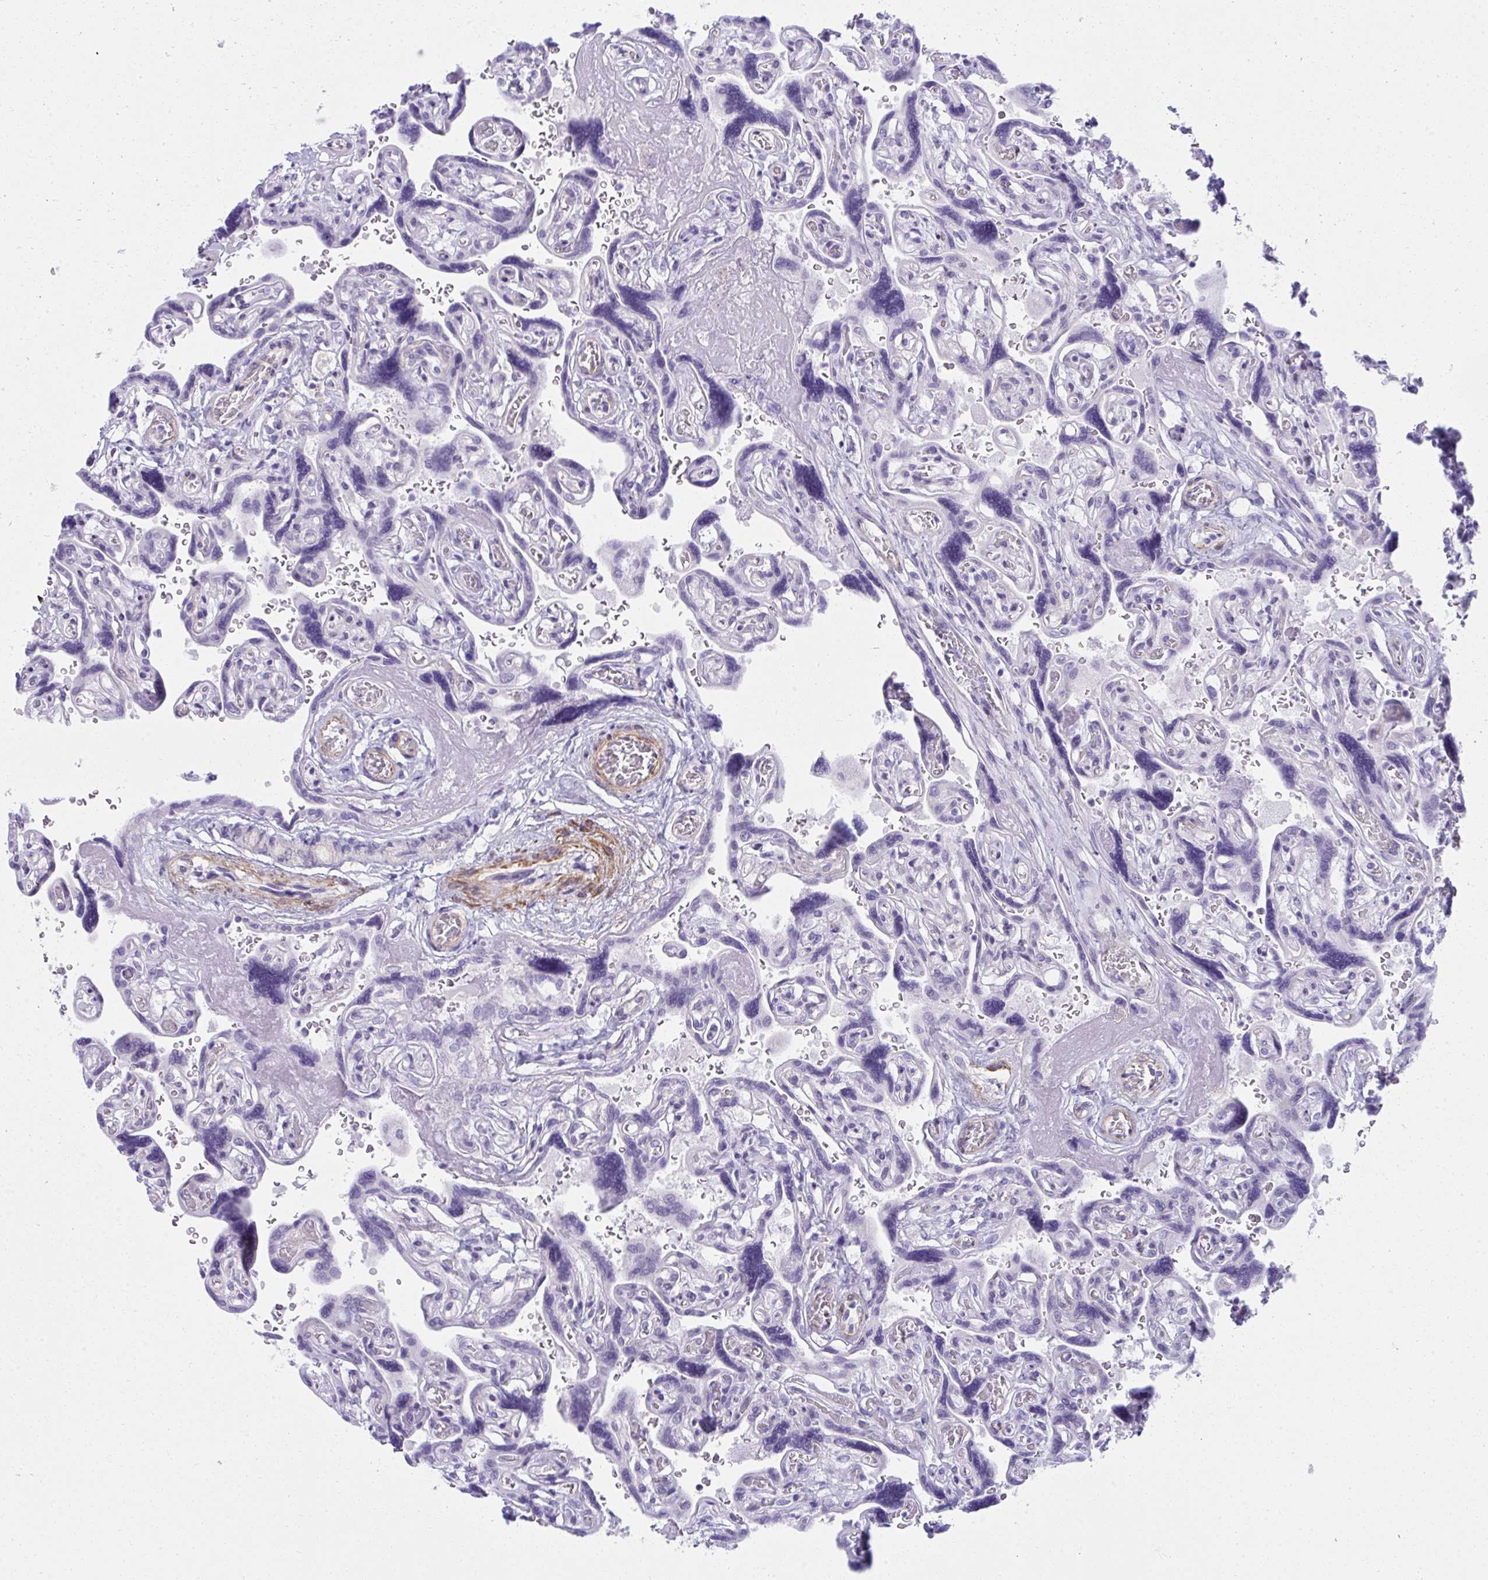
{"staining": {"intensity": "negative", "quantity": "none", "location": "none"}, "tissue": "placenta", "cell_type": "Decidual cells", "image_type": "normal", "snomed": [{"axis": "morphology", "description": "Normal tissue, NOS"}, {"axis": "topography", "description": "Placenta"}], "caption": "Placenta stained for a protein using immunohistochemistry (IHC) displays no staining decidual cells.", "gene": "PUS7L", "patient": {"sex": "female", "age": 32}}